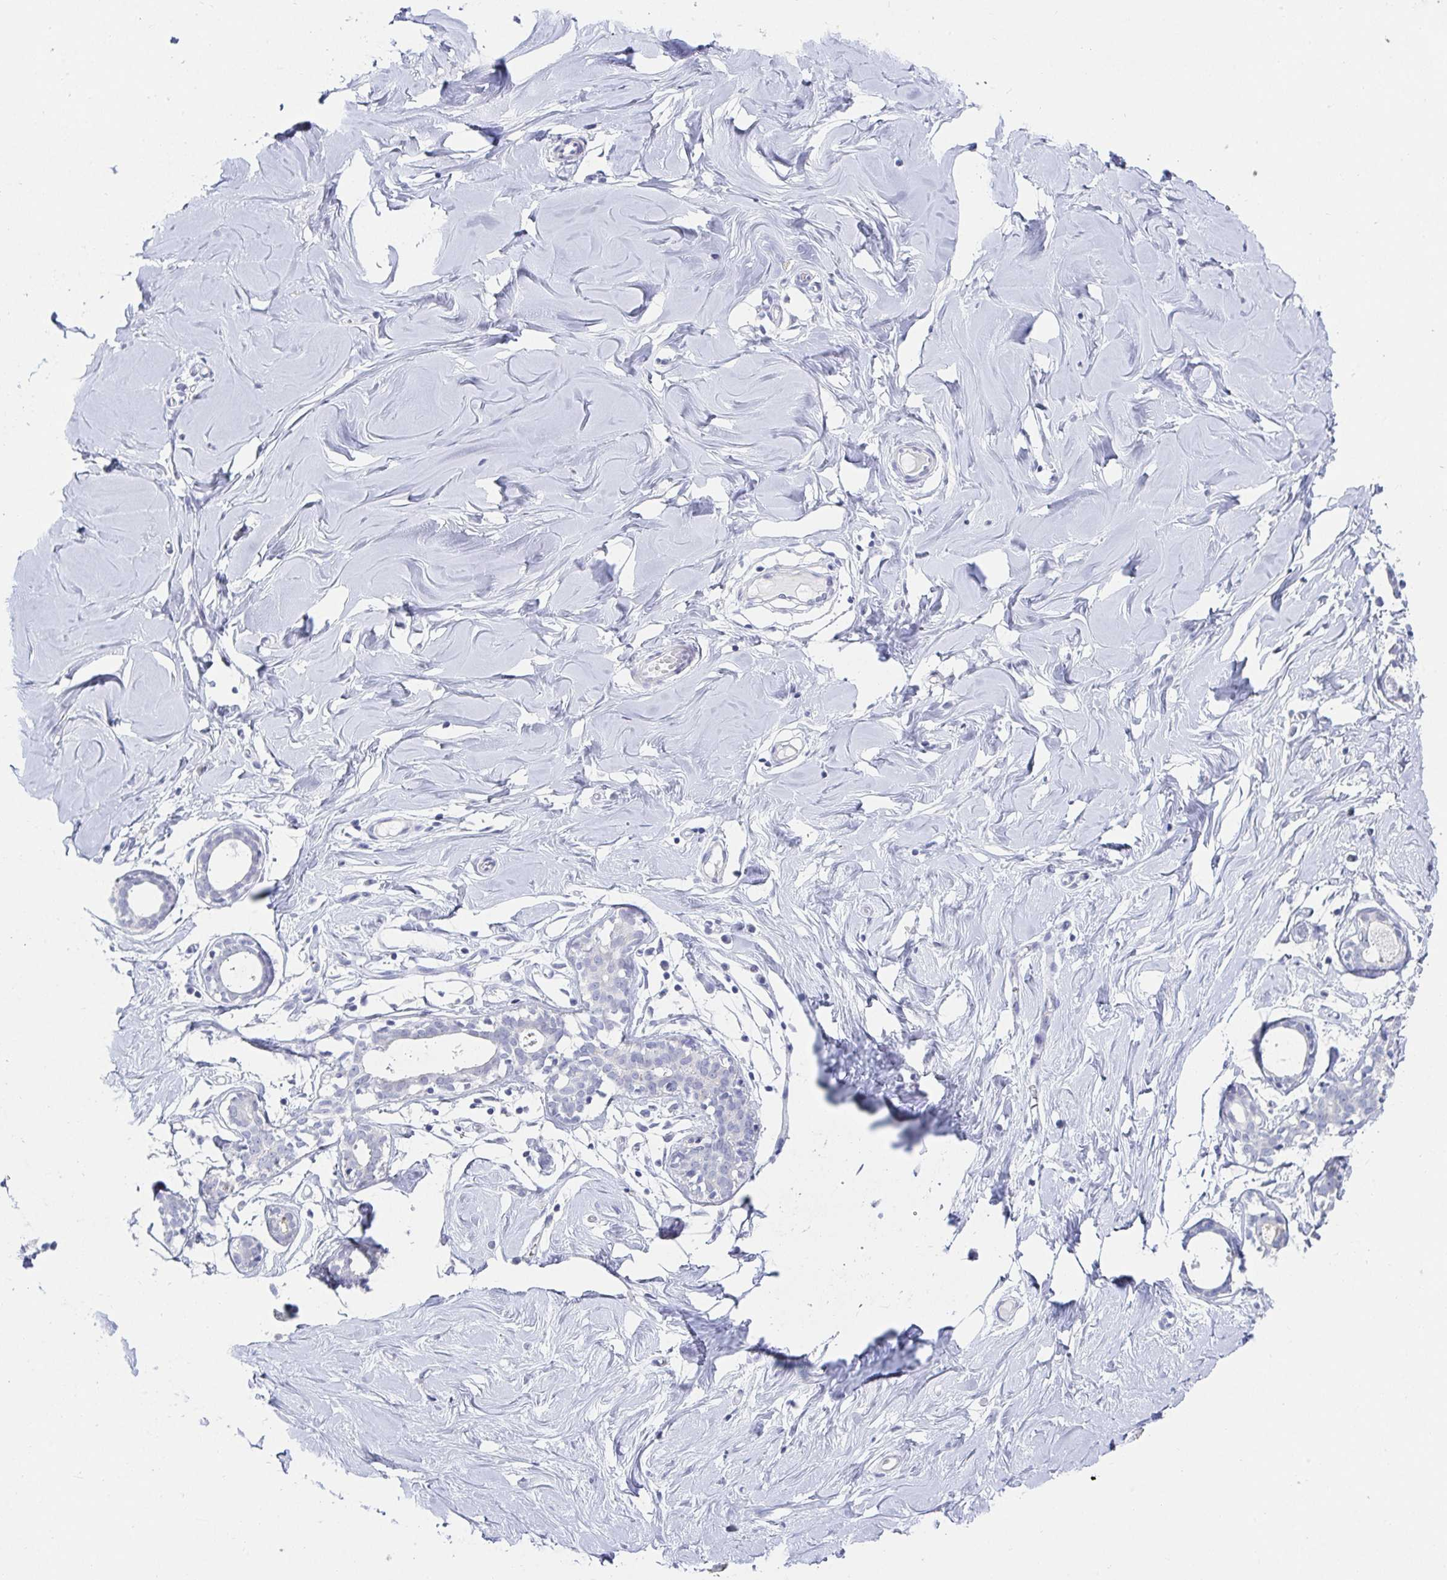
{"staining": {"intensity": "negative", "quantity": "none", "location": "none"}, "tissue": "breast", "cell_type": "Adipocytes", "image_type": "normal", "snomed": [{"axis": "morphology", "description": "Normal tissue, NOS"}, {"axis": "topography", "description": "Breast"}], "caption": "This is an immunohistochemistry (IHC) micrograph of benign breast. There is no expression in adipocytes.", "gene": "OR10K1", "patient": {"sex": "female", "age": 27}}